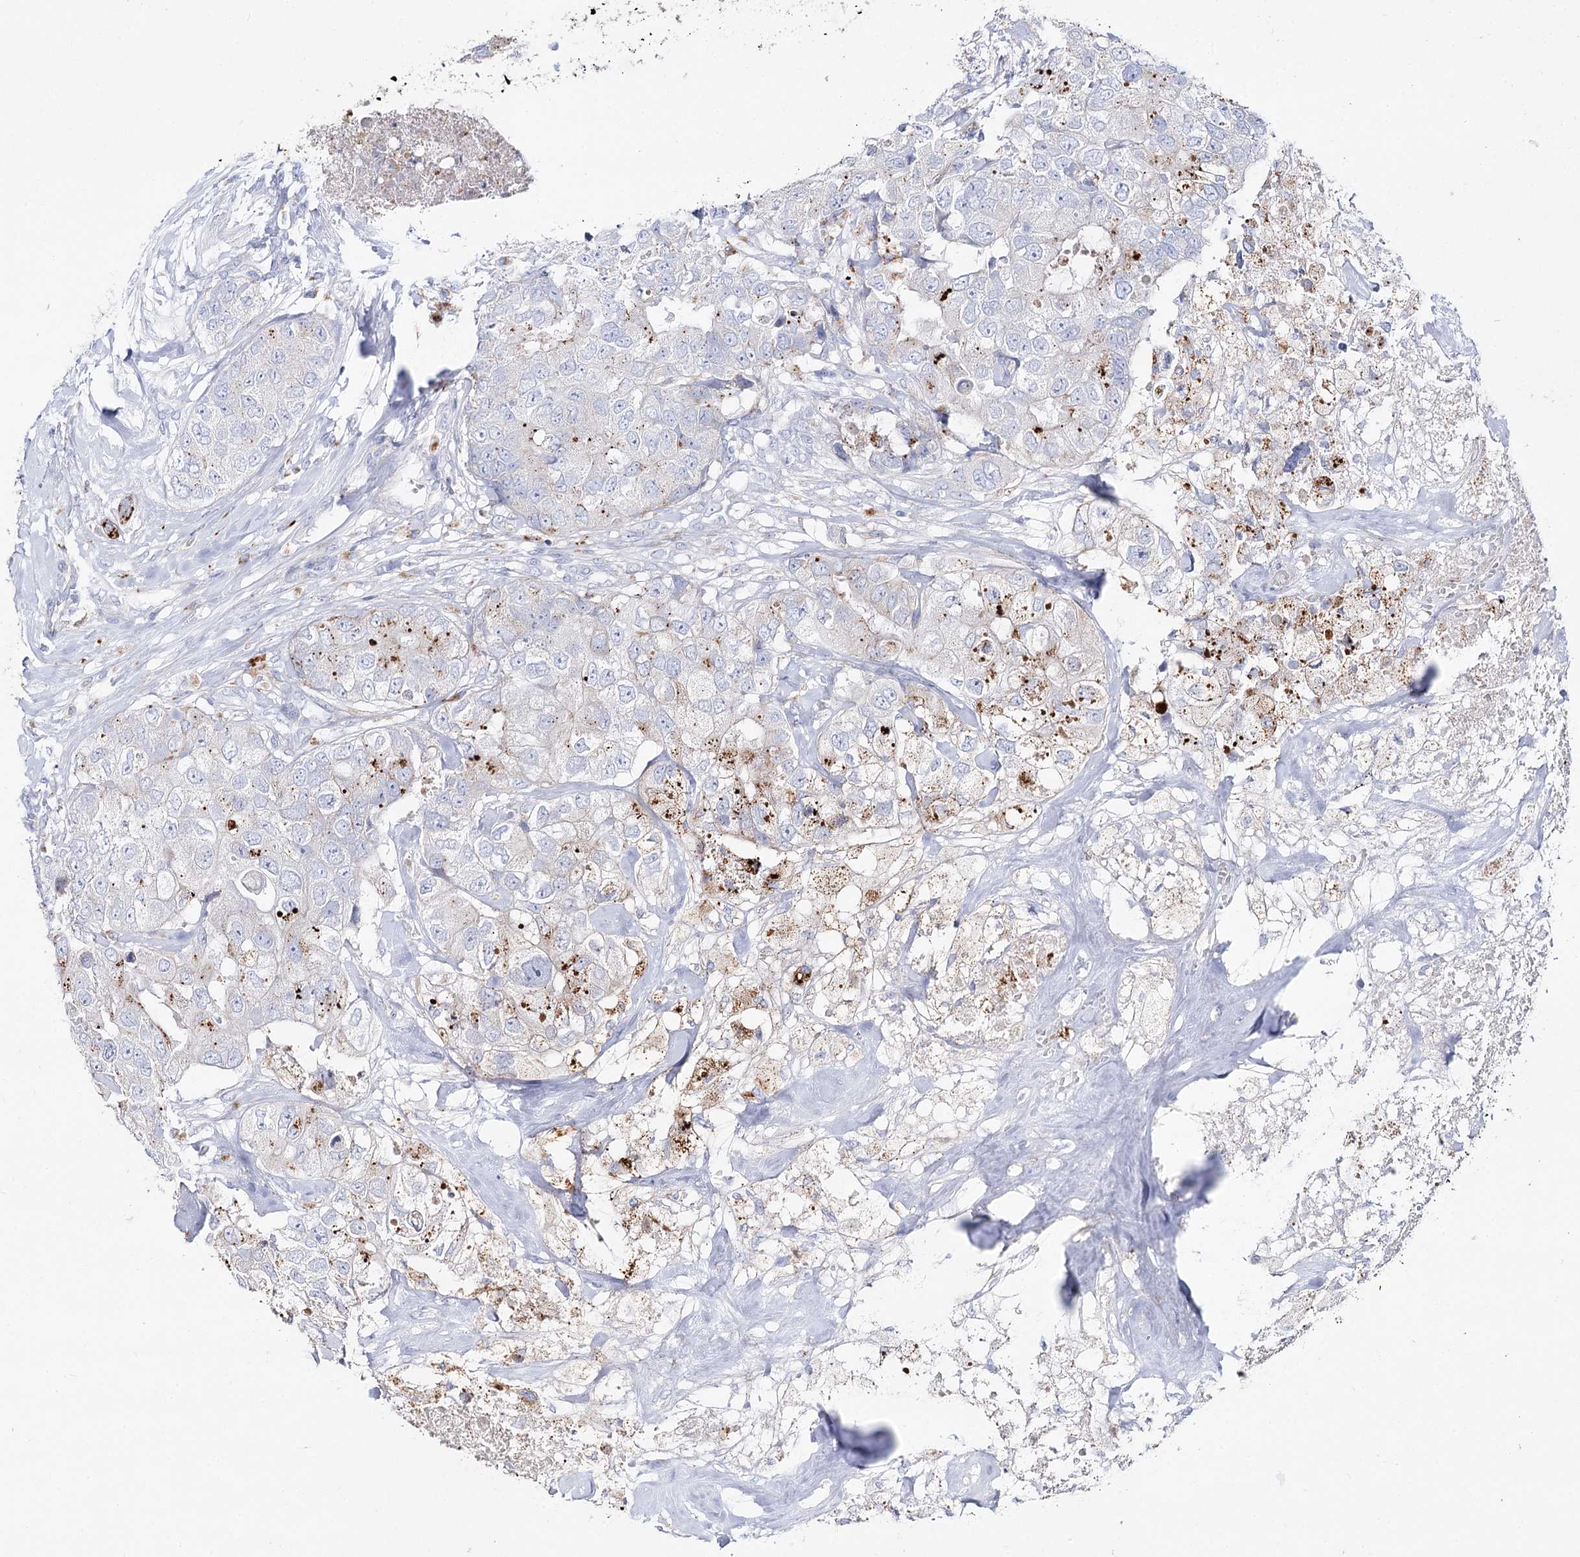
{"staining": {"intensity": "weak", "quantity": "<25%", "location": "cytoplasmic/membranous"}, "tissue": "breast cancer", "cell_type": "Tumor cells", "image_type": "cancer", "snomed": [{"axis": "morphology", "description": "Duct carcinoma"}, {"axis": "topography", "description": "Breast"}], "caption": "High magnification brightfield microscopy of breast intraductal carcinoma stained with DAB (brown) and counterstained with hematoxylin (blue): tumor cells show no significant staining.", "gene": "SLC3A1", "patient": {"sex": "female", "age": 62}}